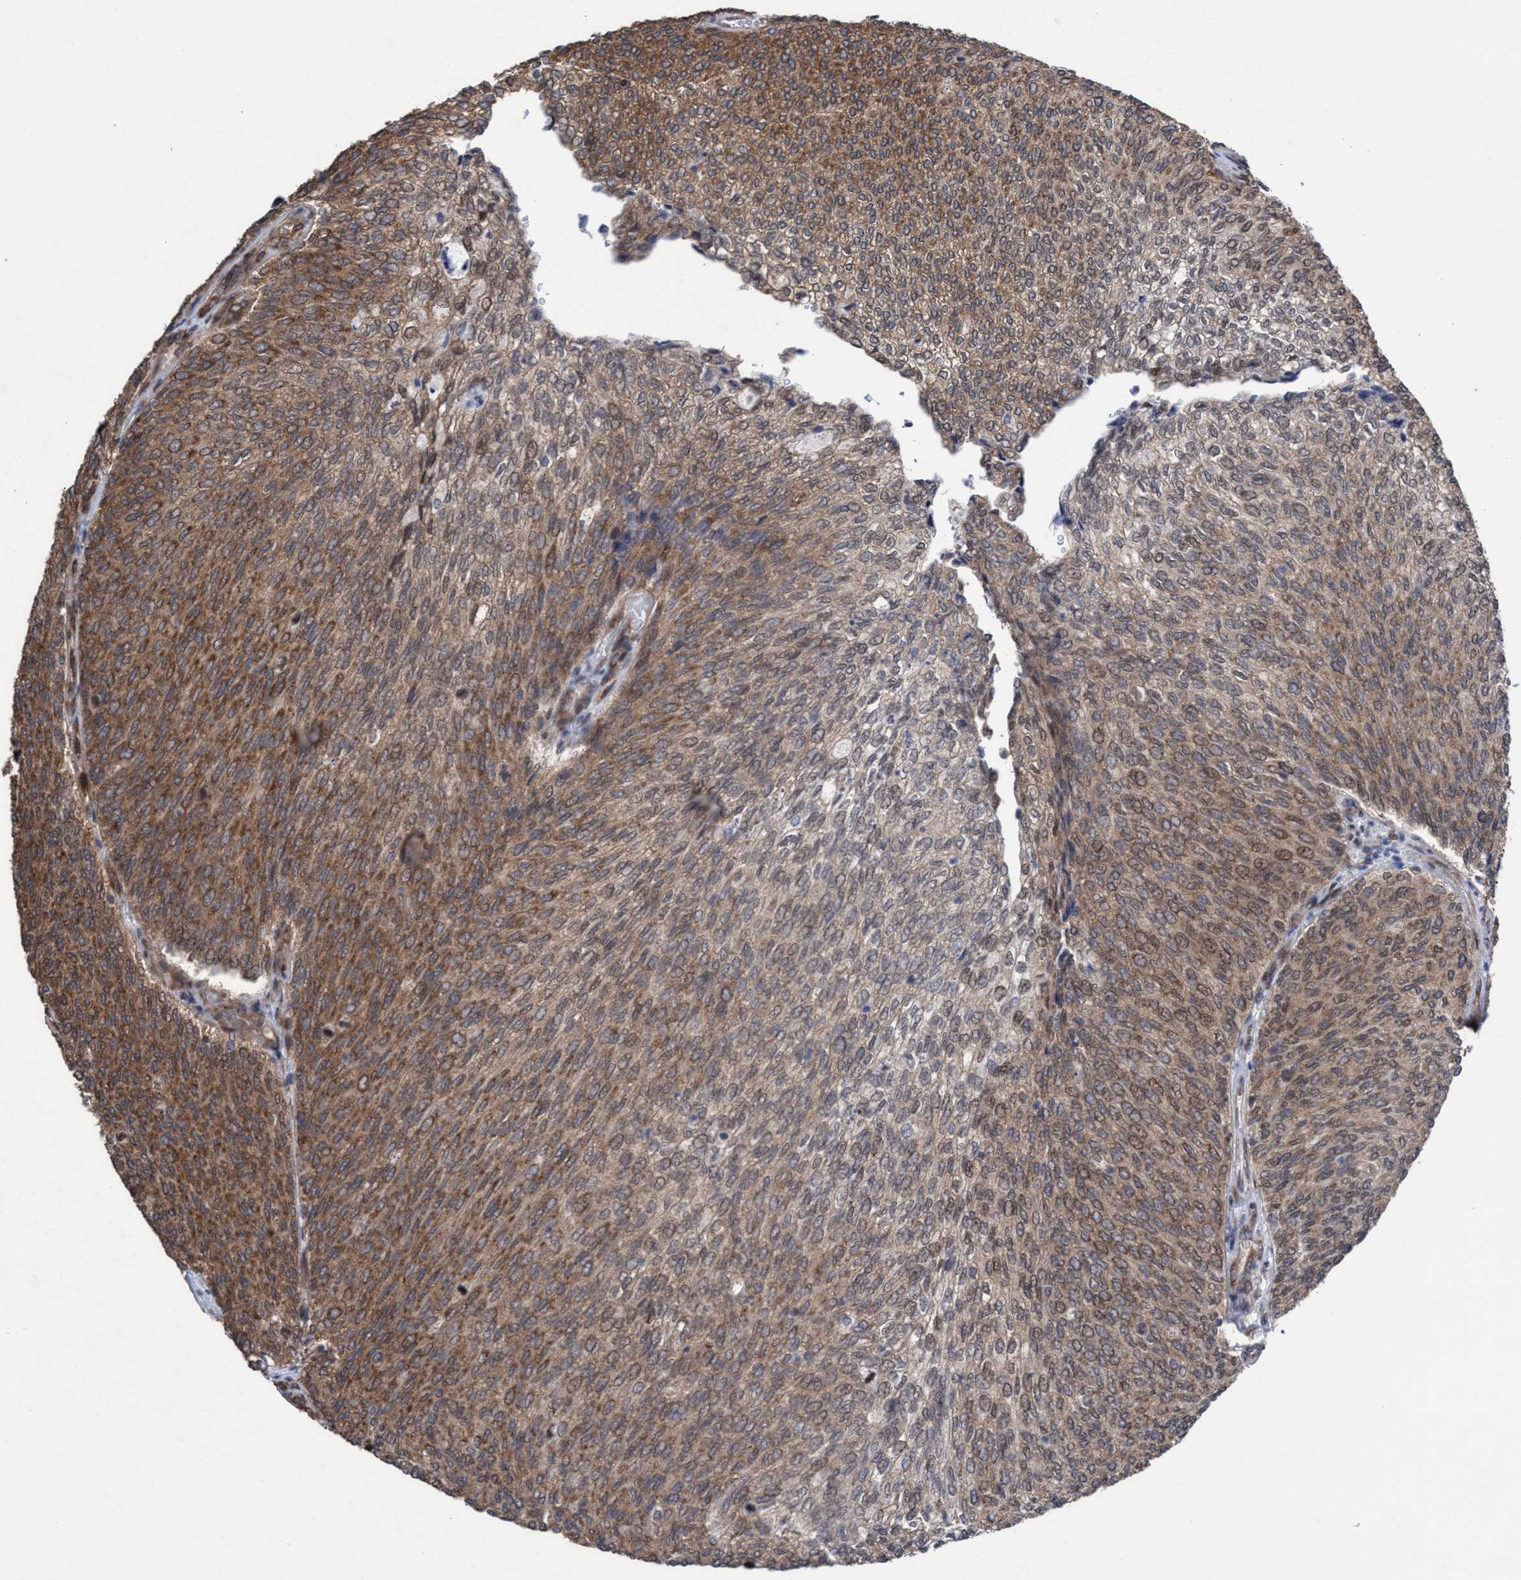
{"staining": {"intensity": "moderate", "quantity": ">75%", "location": "cytoplasmic/membranous"}, "tissue": "urothelial cancer", "cell_type": "Tumor cells", "image_type": "cancer", "snomed": [{"axis": "morphology", "description": "Urothelial carcinoma, Low grade"}, {"axis": "topography", "description": "Urinary bladder"}], "caption": "The image demonstrates staining of low-grade urothelial carcinoma, revealing moderate cytoplasmic/membranous protein staining (brown color) within tumor cells.", "gene": "METAP2", "patient": {"sex": "female", "age": 79}}